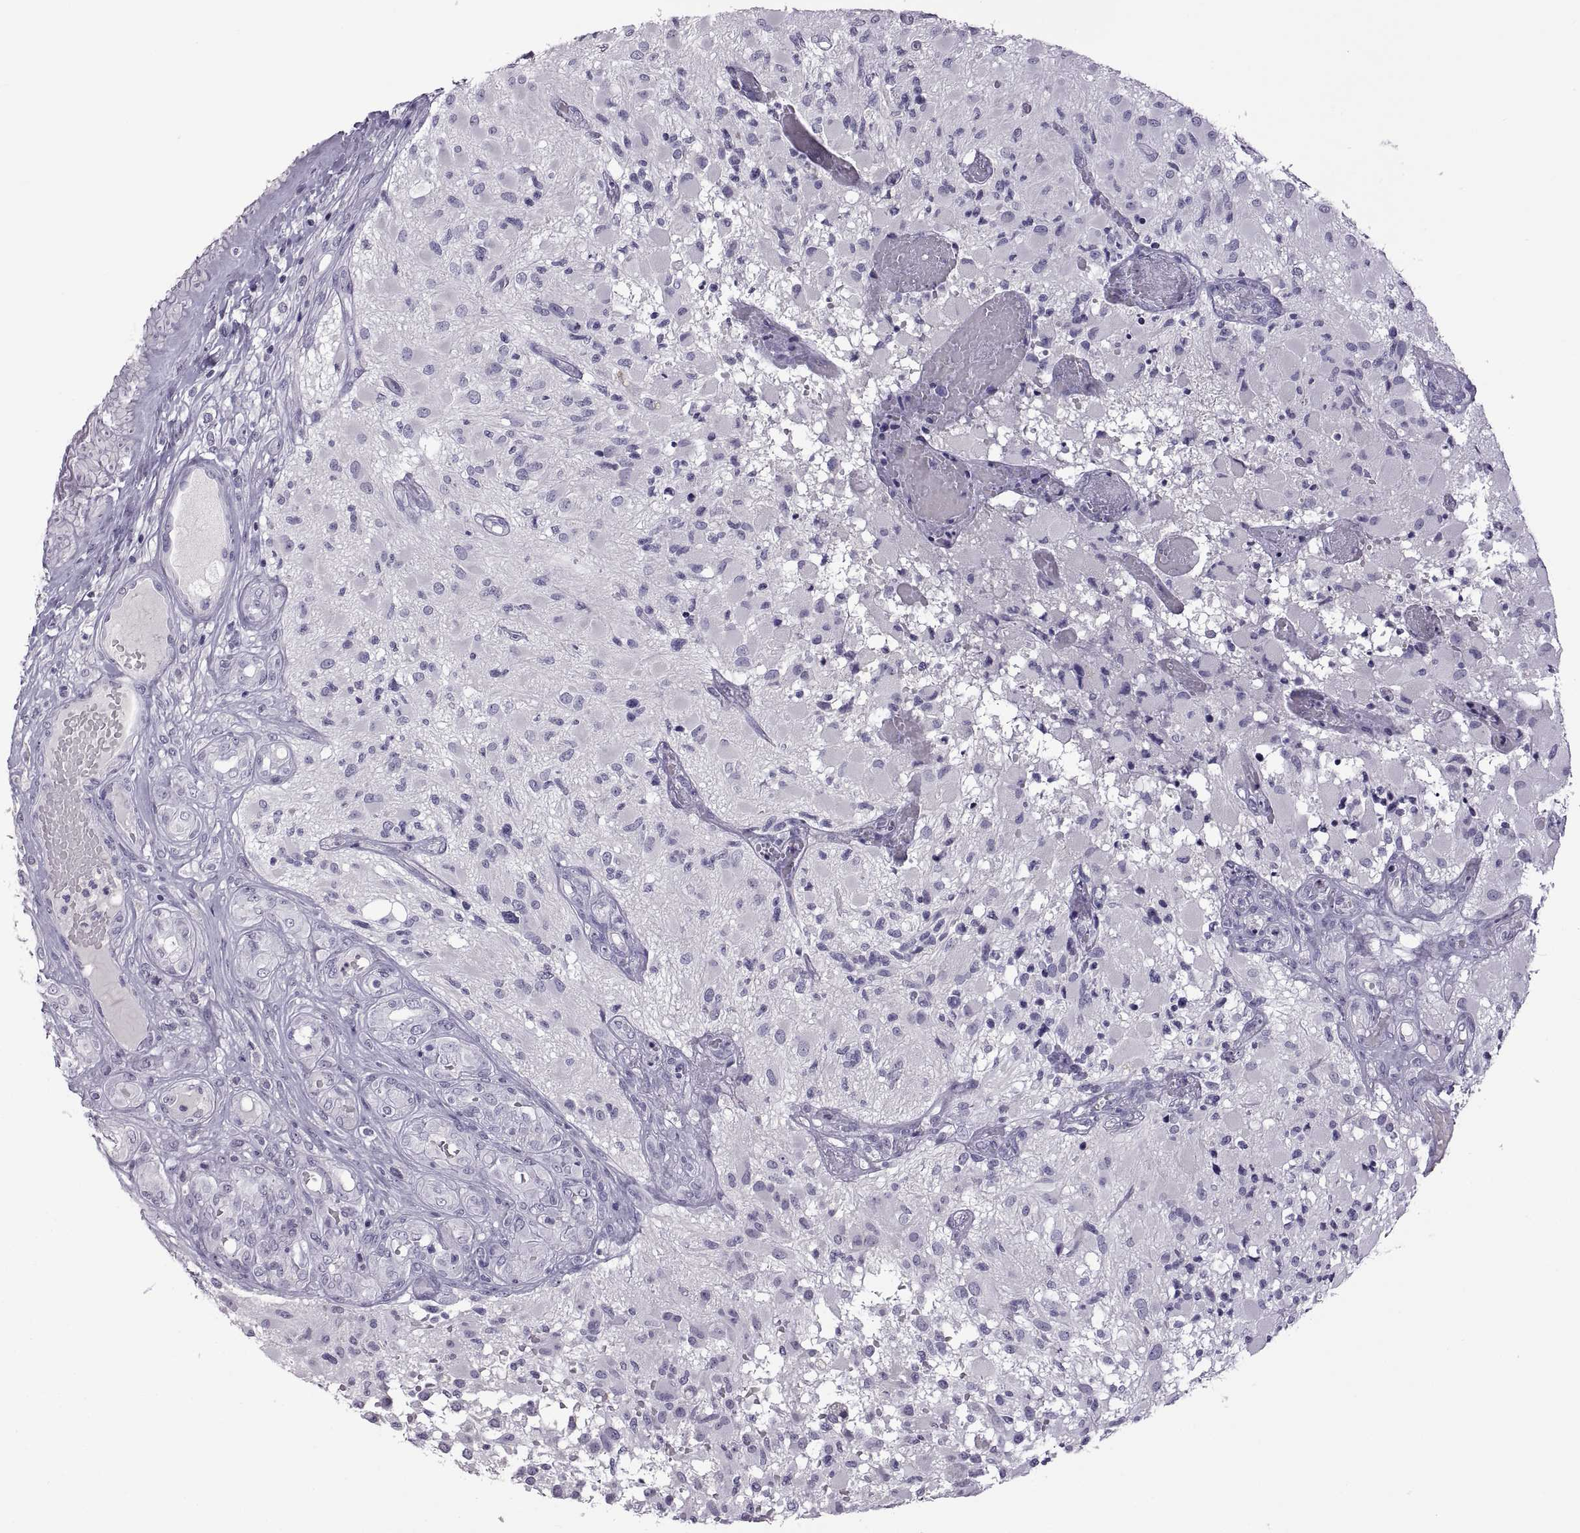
{"staining": {"intensity": "negative", "quantity": "none", "location": "none"}, "tissue": "glioma", "cell_type": "Tumor cells", "image_type": "cancer", "snomed": [{"axis": "morphology", "description": "Glioma, malignant, High grade"}, {"axis": "topography", "description": "Brain"}], "caption": "Glioma stained for a protein using immunohistochemistry (IHC) reveals no staining tumor cells.", "gene": "RDM1", "patient": {"sex": "female", "age": 63}}